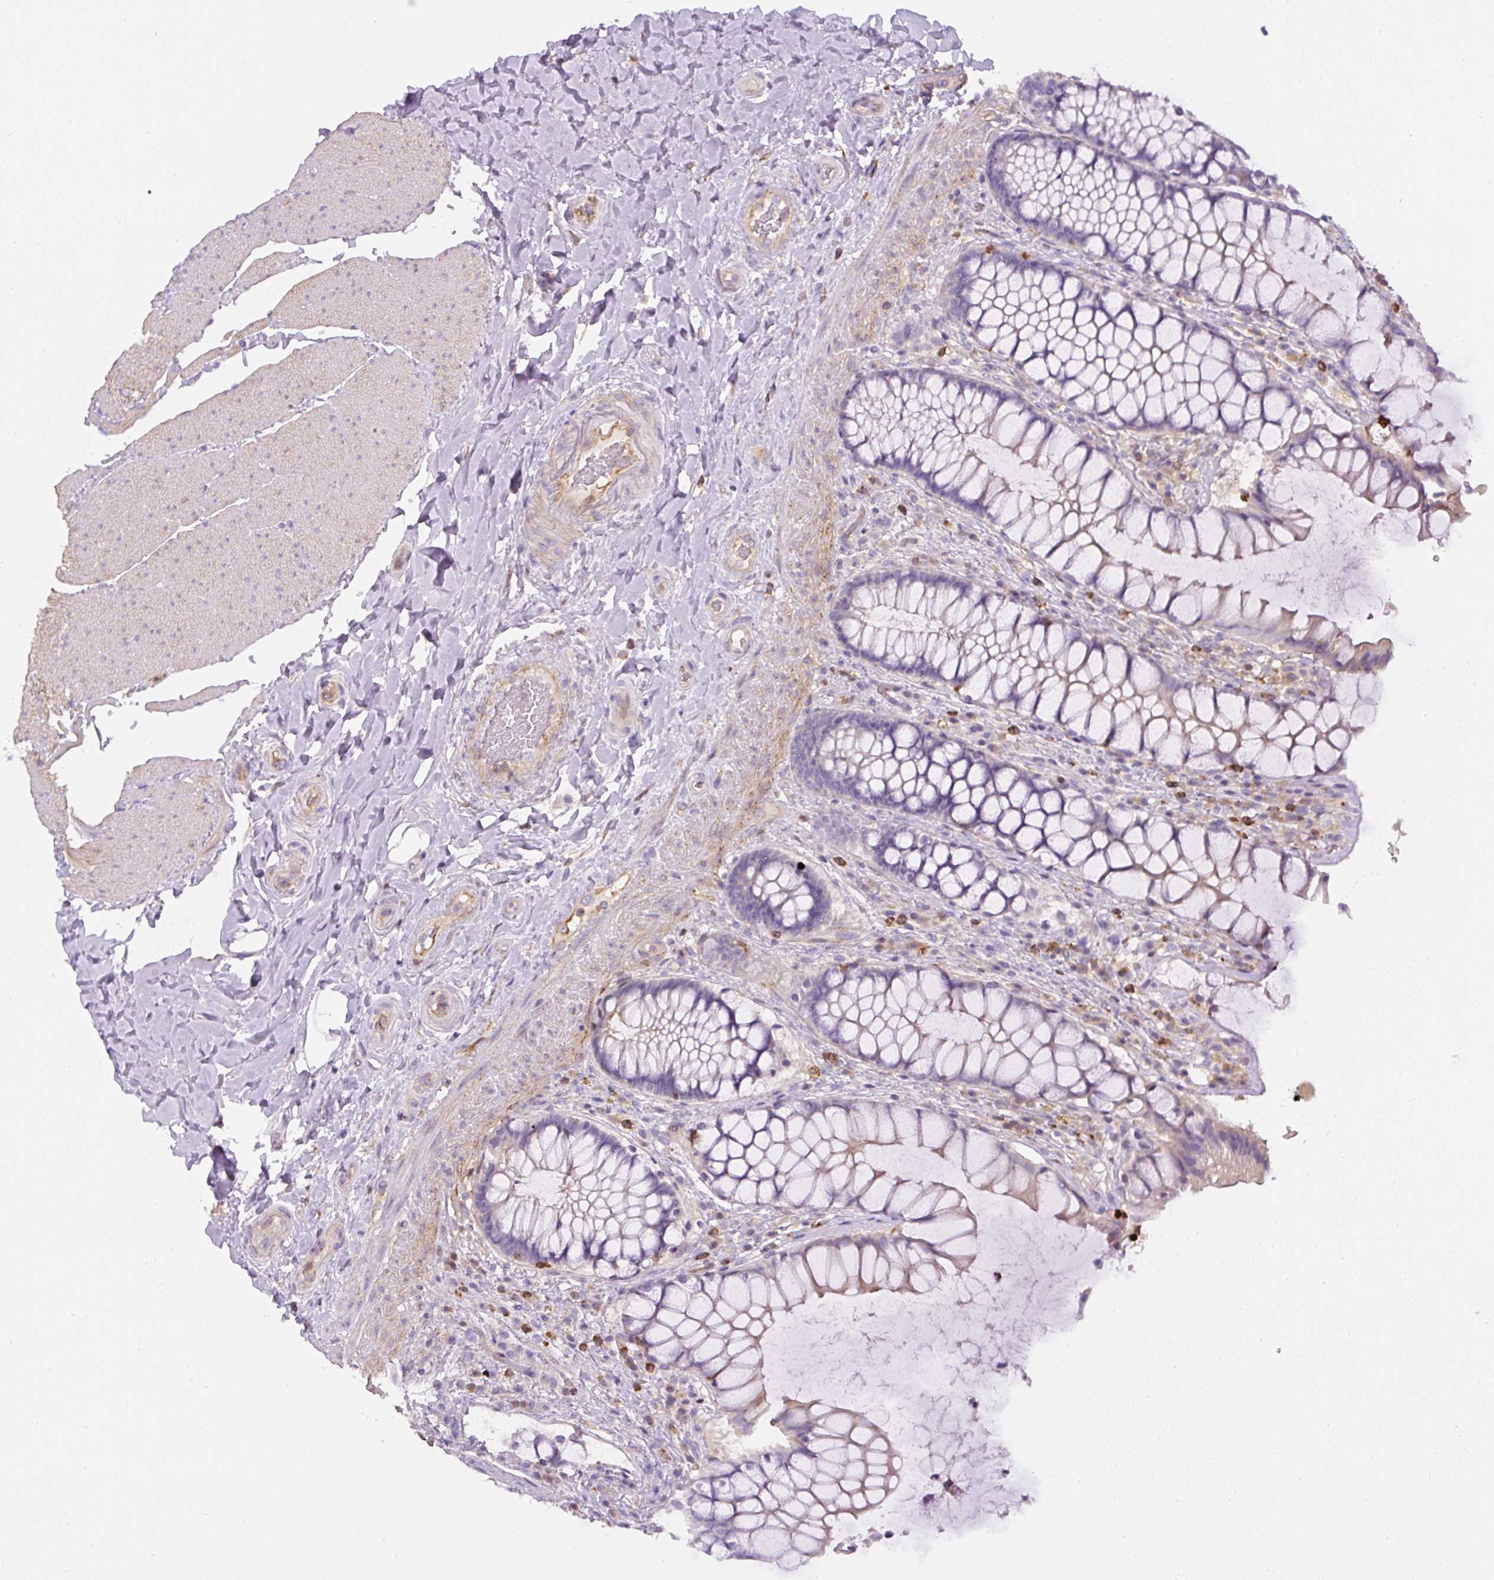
{"staining": {"intensity": "moderate", "quantity": "<25%", "location": "cytoplasmic/membranous"}, "tissue": "rectum", "cell_type": "Glandular cells", "image_type": "normal", "snomed": [{"axis": "morphology", "description": "Normal tissue, NOS"}, {"axis": "topography", "description": "Rectum"}], "caption": "Immunohistochemistry of benign human rectum exhibits low levels of moderate cytoplasmic/membranous positivity in approximately <25% of glandular cells.", "gene": "PIP5KL1", "patient": {"sex": "female", "age": 58}}